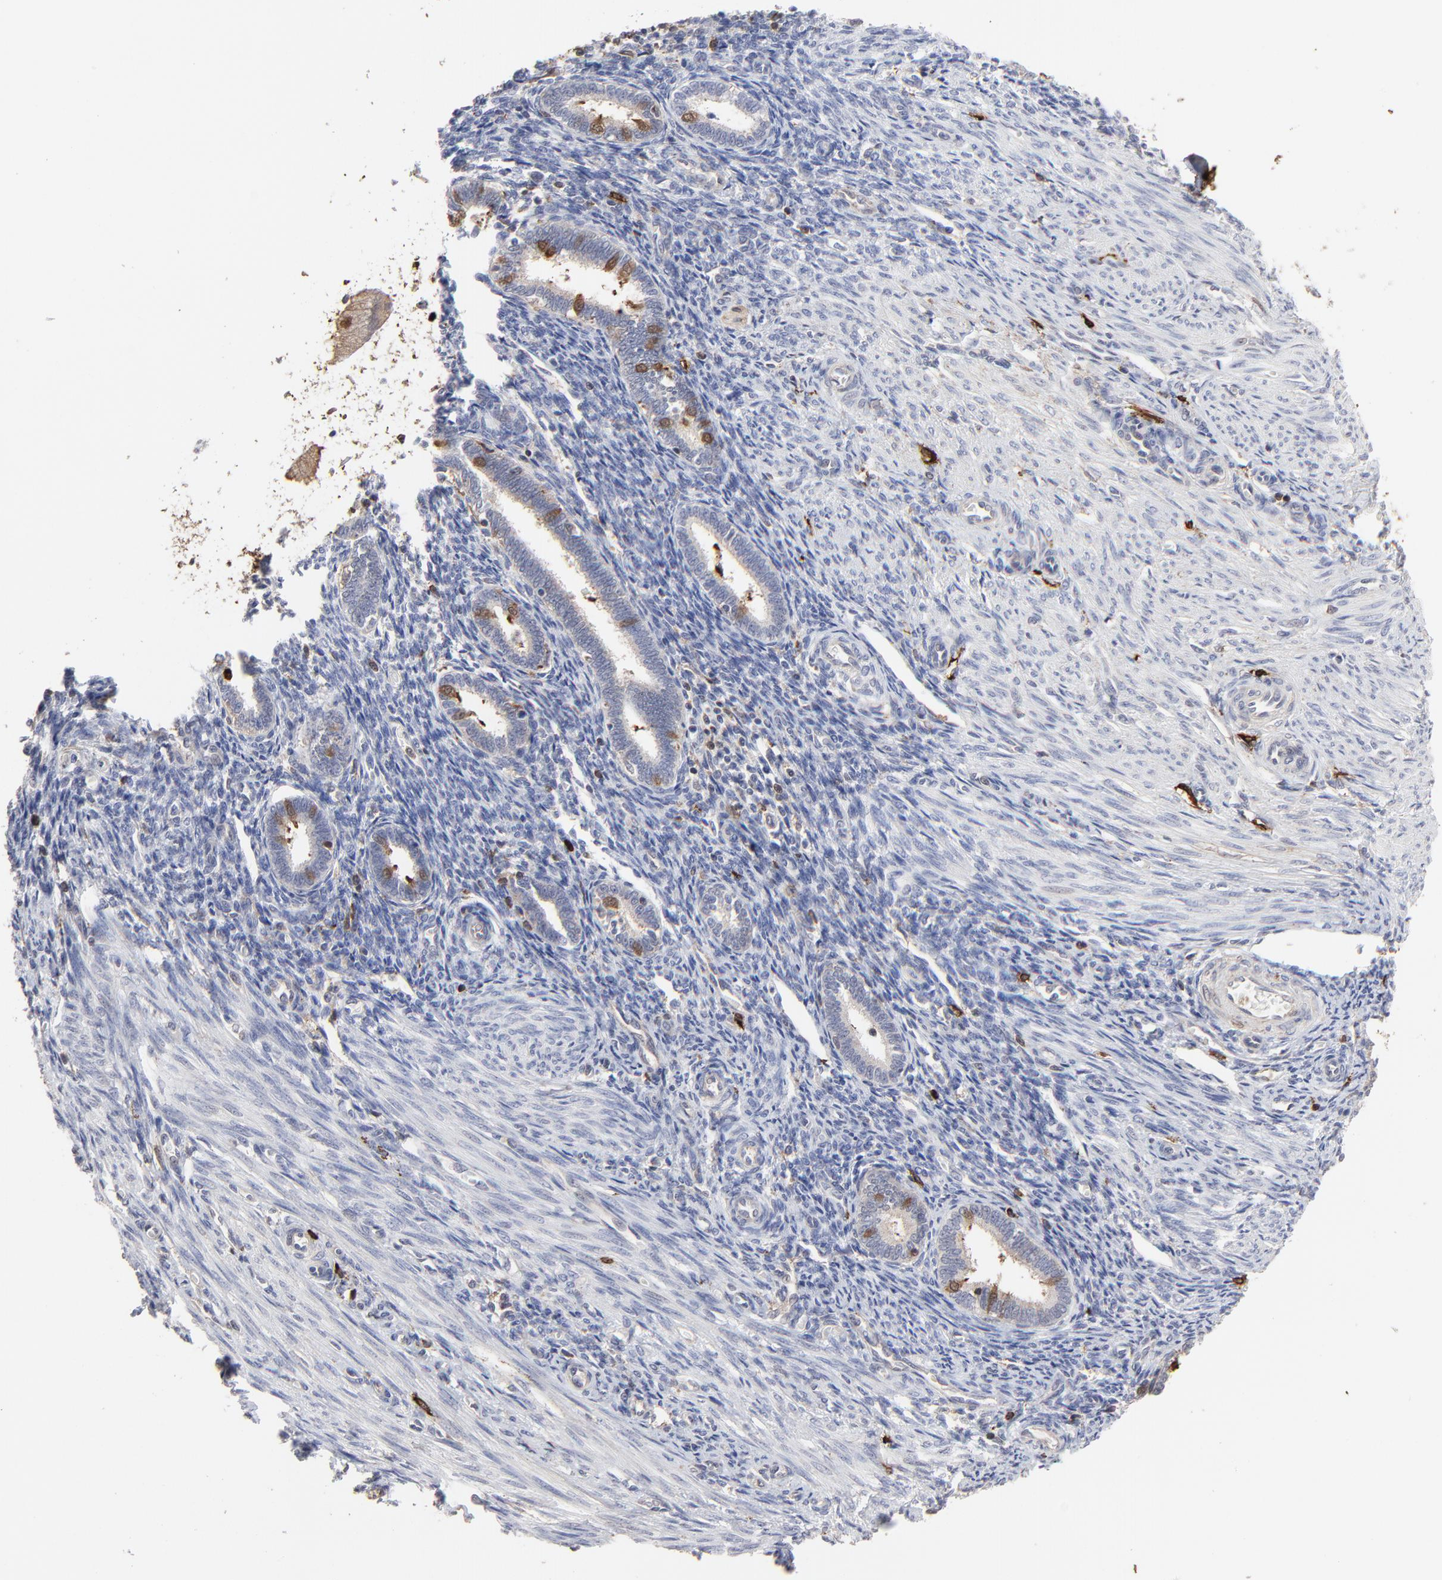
{"staining": {"intensity": "moderate", "quantity": "25%-75%", "location": "nuclear"}, "tissue": "endometrium", "cell_type": "Cells in endometrial stroma", "image_type": "normal", "snomed": [{"axis": "morphology", "description": "Normal tissue, NOS"}, {"axis": "topography", "description": "Endometrium"}], "caption": "A histopathology image showing moderate nuclear positivity in approximately 25%-75% of cells in endometrial stroma in benign endometrium, as visualized by brown immunohistochemical staining.", "gene": "SLC6A14", "patient": {"sex": "female", "age": 27}}